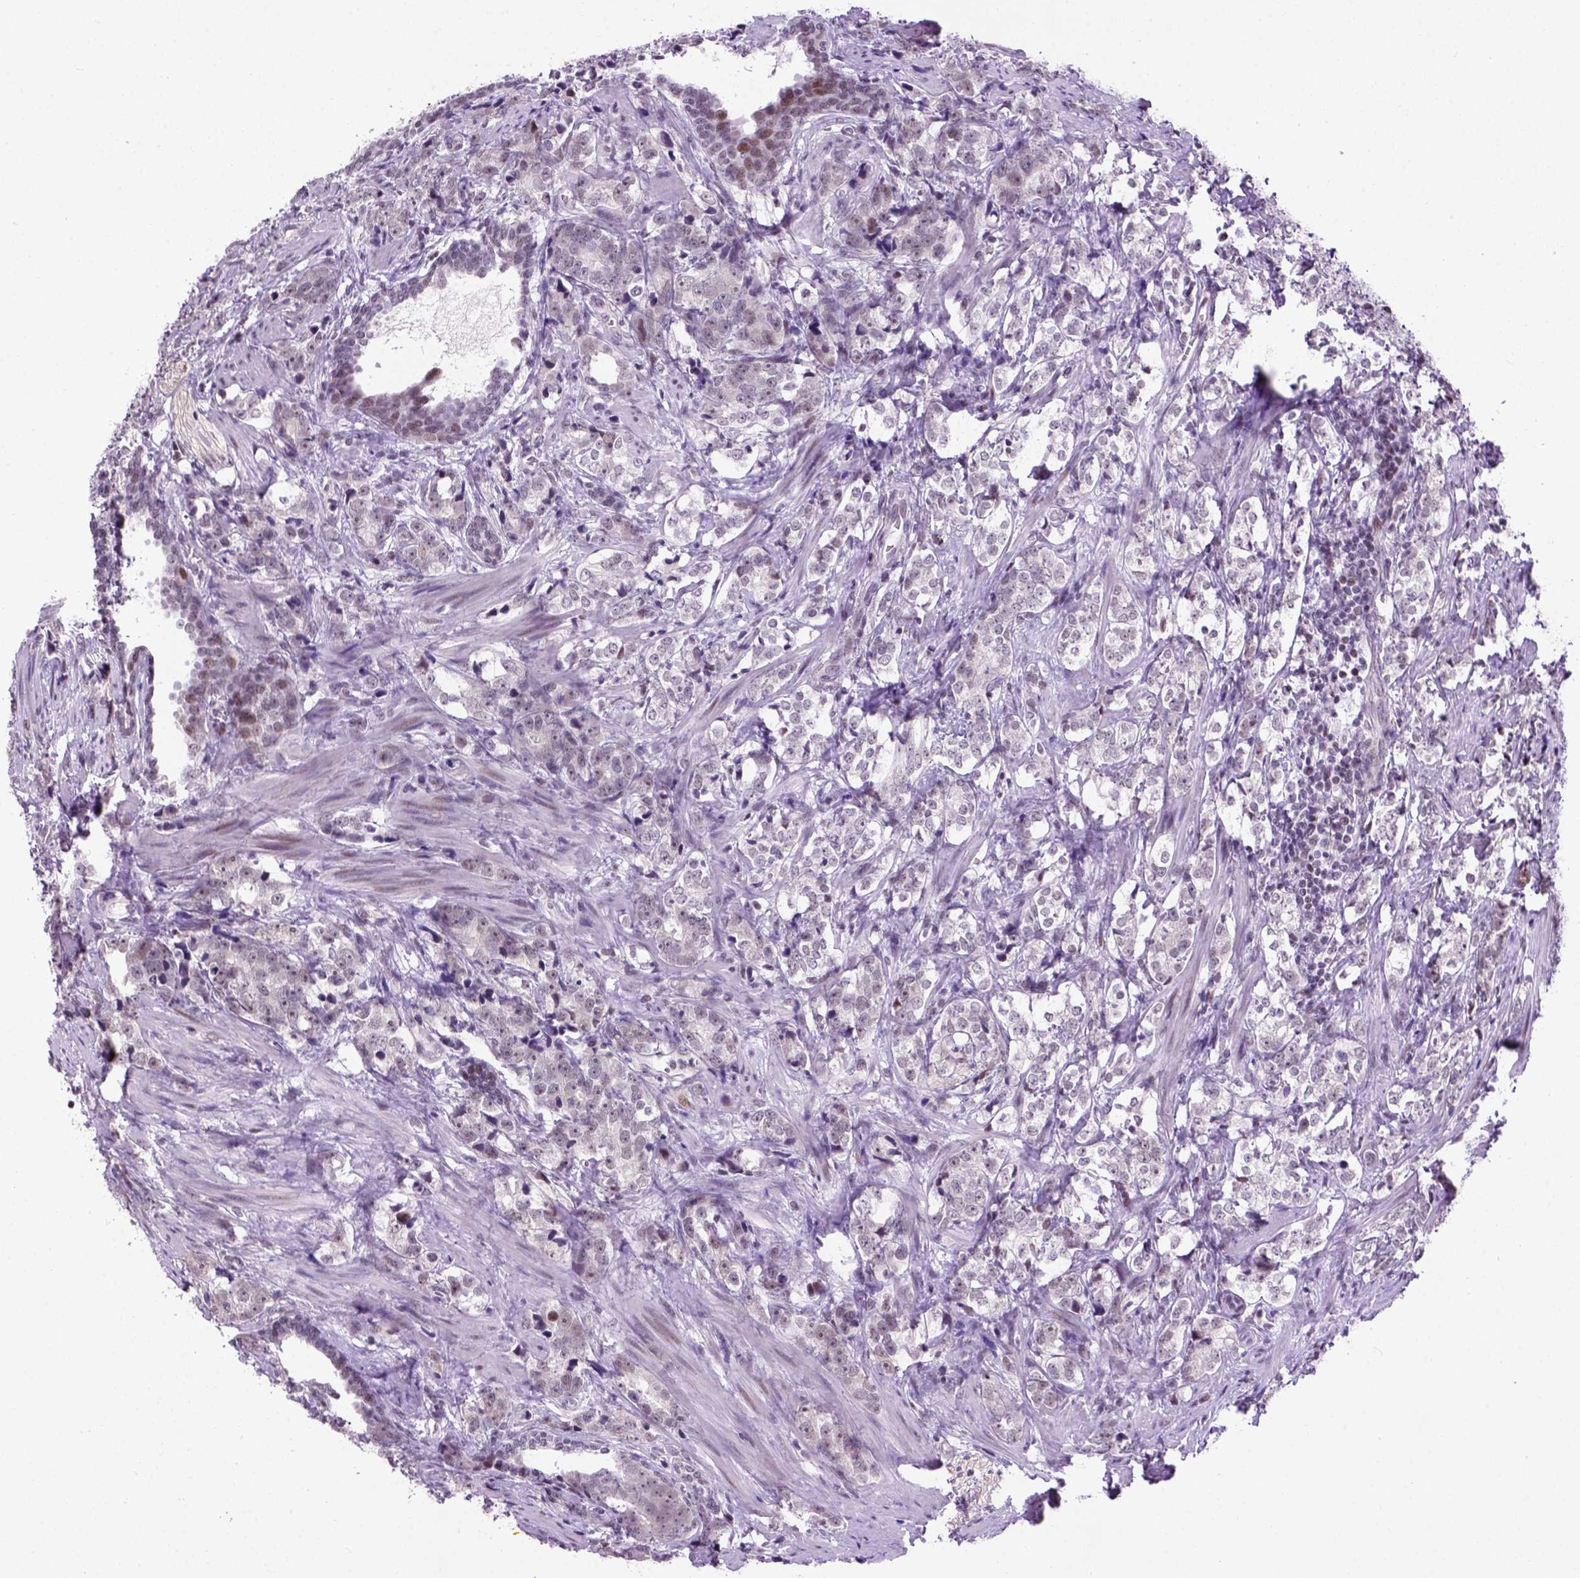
{"staining": {"intensity": "negative", "quantity": "none", "location": "none"}, "tissue": "prostate cancer", "cell_type": "Tumor cells", "image_type": "cancer", "snomed": [{"axis": "morphology", "description": "Adenocarcinoma, NOS"}, {"axis": "topography", "description": "Prostate and seminal vesicle, NOS"}], "caption": "Image shows no protein positivity in tumor cells of prostate cancer (adenocarcinoma) tissue.", "gene": "TBPL1", "patient": {"sex": "male", "age": 63}}